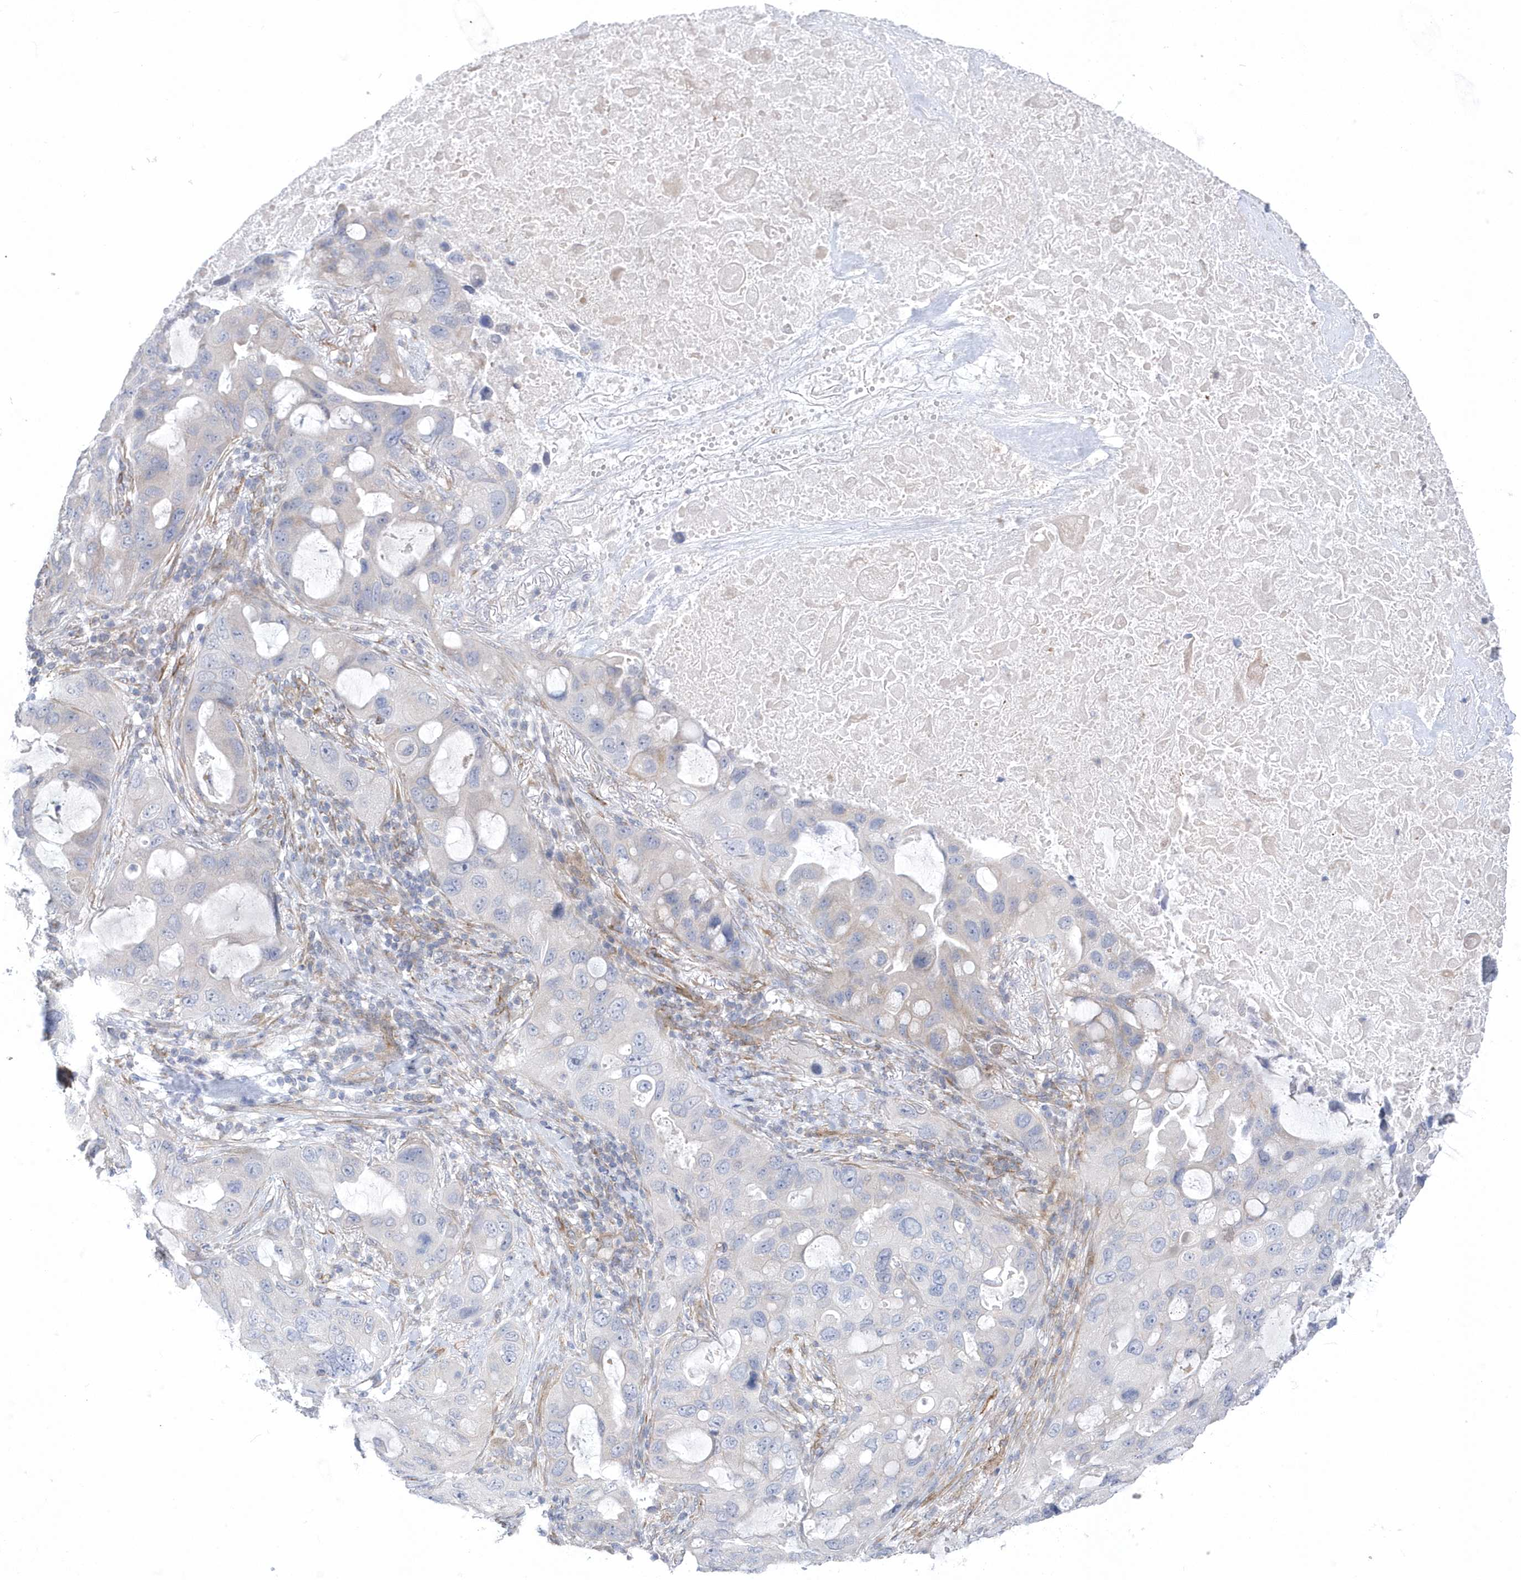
{"staining": {"intensity": "negative", "quantity": "none", "location": "none"}, "tissue": "lung cancer", "cell_type": "Tumor cells", "image_type": "cancer", "snomed": [{"axis": "morphology", "description": "Squamous cell carcinoma, NOS"}, {"axis": "topography", "description": "Lung"}], "caption": "This is an immunohistochemistry (IHC) histopathology image of squamous cell carcinoma (lung). There is no expression in tumor cells.", "gene": "ANAPC1", "patient": {"sex": "female", "age": 73}}